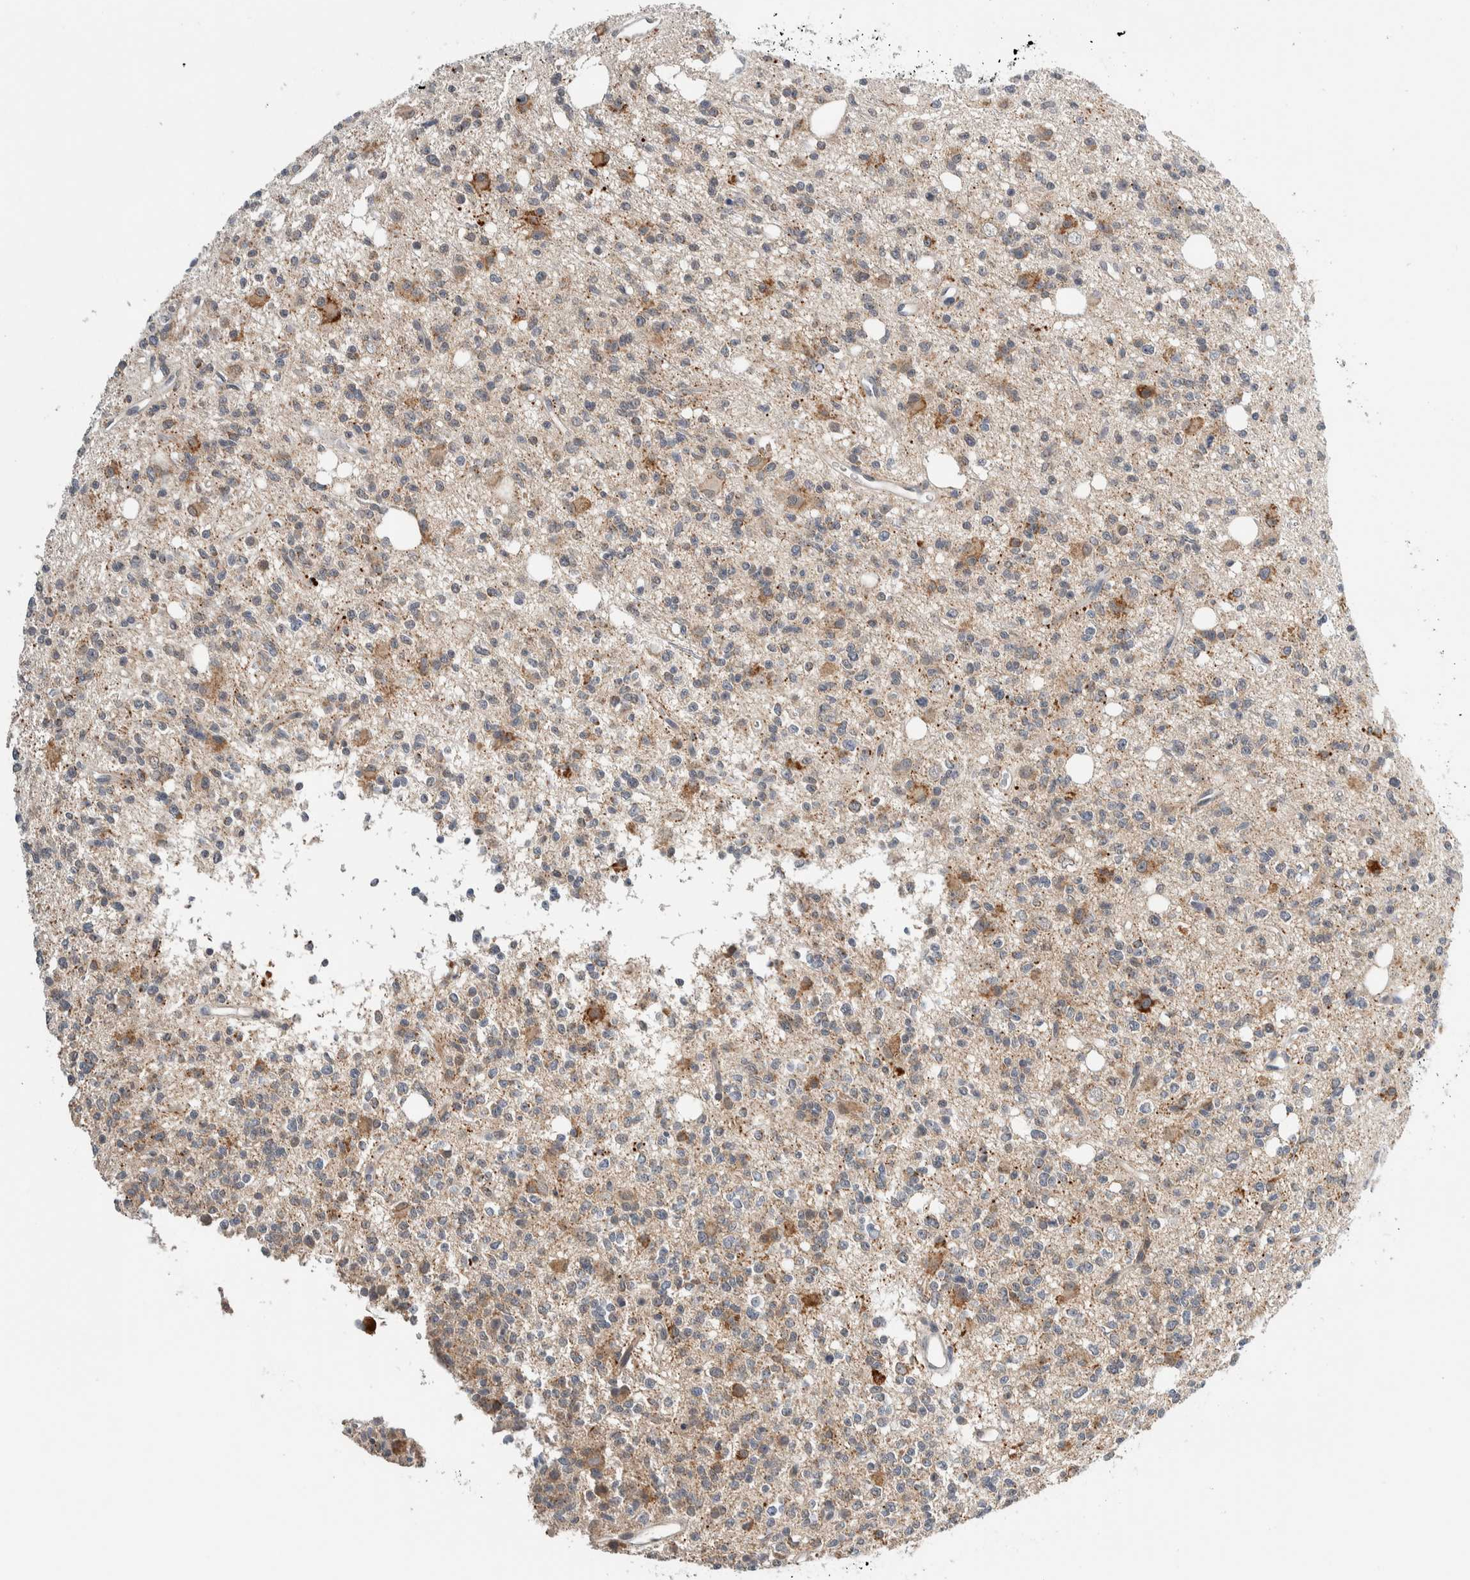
{"staining": {"intensity": "moderate", "quantity": "<25%", "location": "cytoplasmic/membranous"}, "tissue": "glioma", "cell_type": "Tumor cells", "image_type": "cancer", "snomed": [{"axis": "morphology", "description": "Glioma, malignant, High grade"}, {"axis": "topography", "description": "Brain"}], "caption": "An IHC photomicrograph of neoplastic tissue is shown. Protein staining in brown highlights moderate cytoplasmic/membranous positivity in glioma within tumor cells.", "gene": "SHPK", "patient": {"sex": "female", "age": 62}}